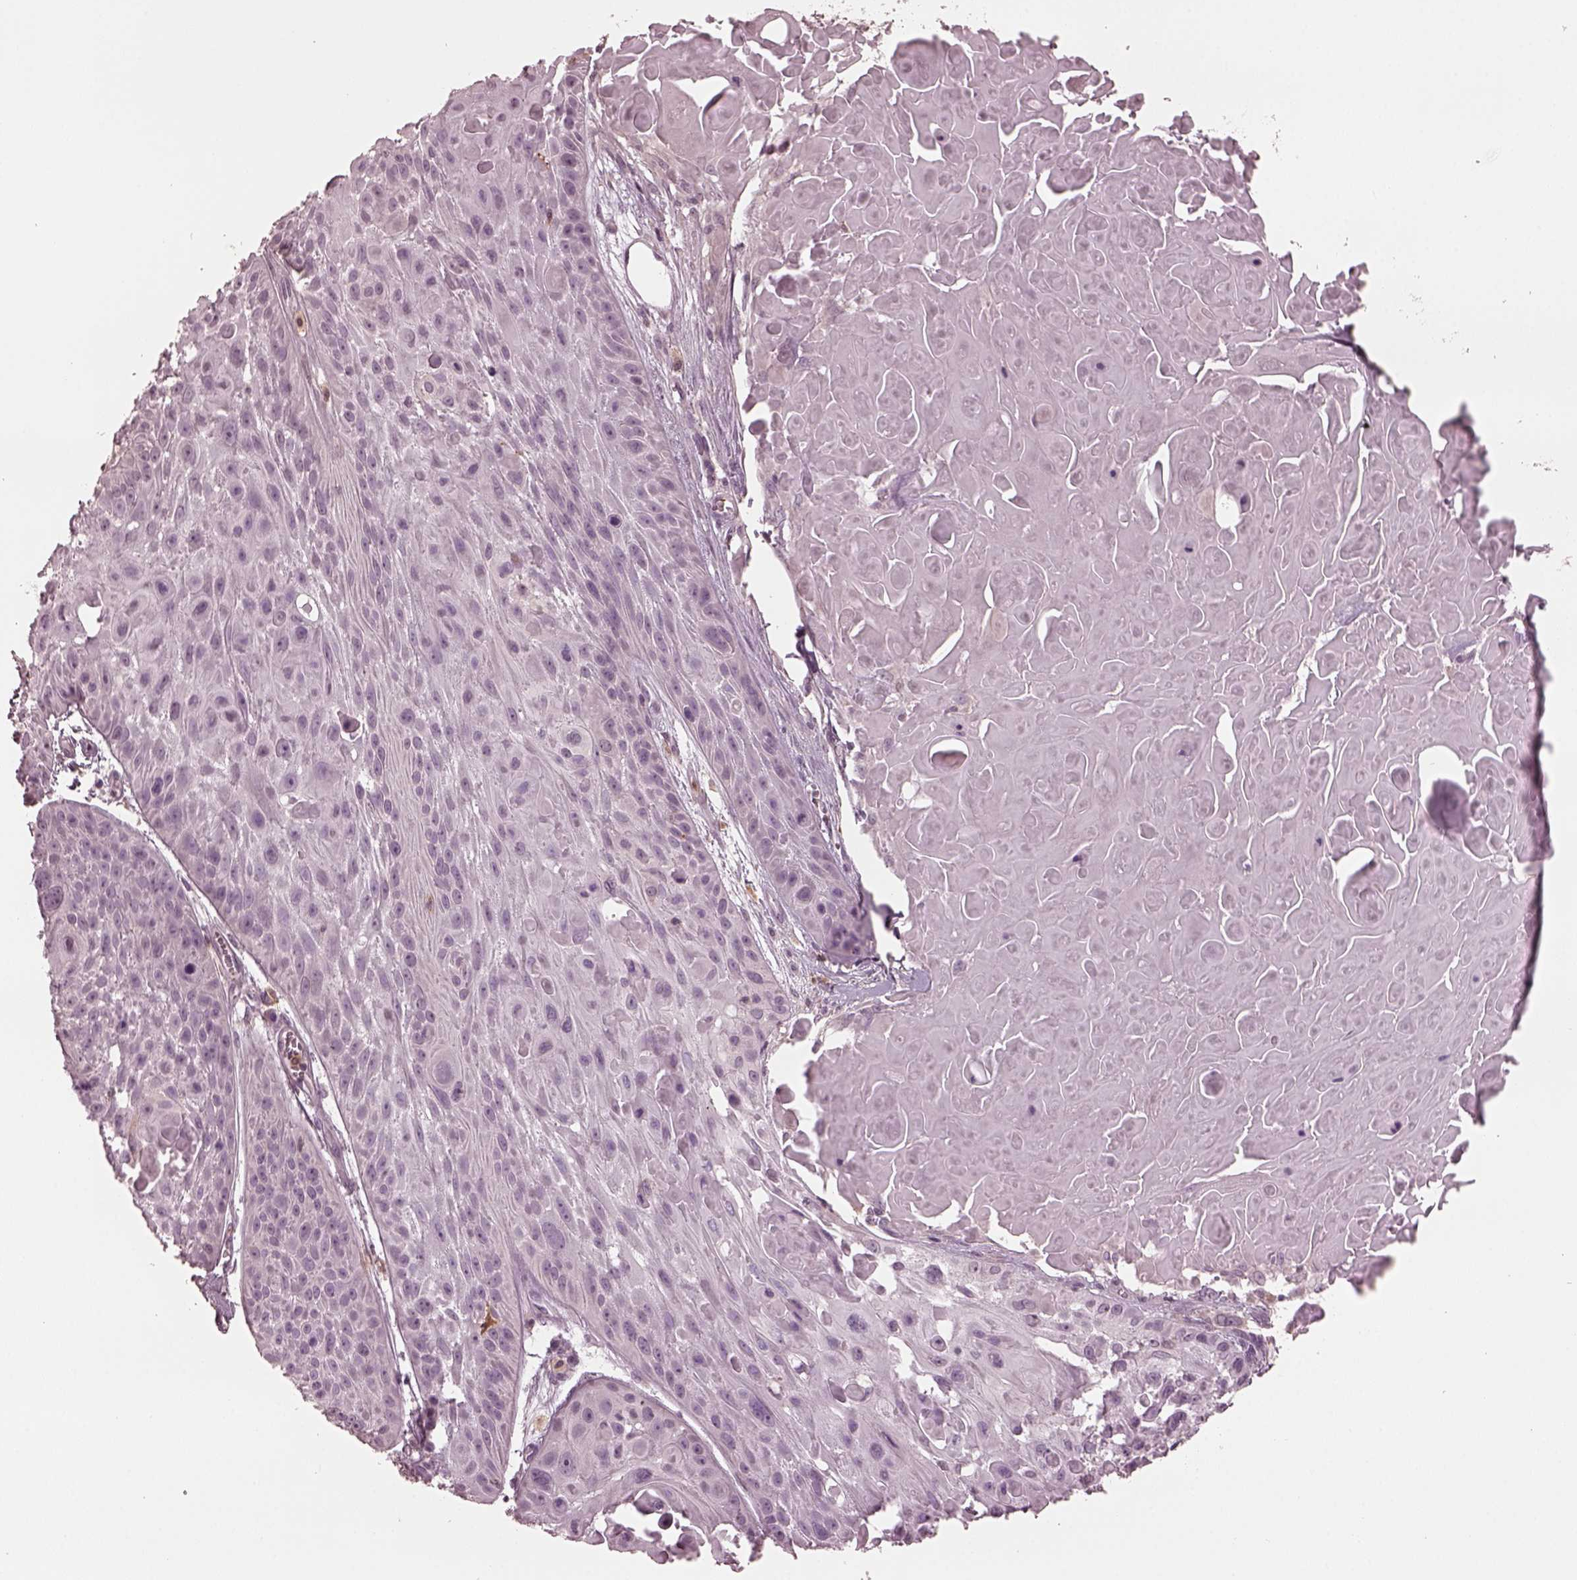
{"staining": {"intensity": "negative", "quantity": "none", "location": "none"}, "tissue": "skin cancer", "cell_type": "Tumor cells", "image_type": "cancer", "snomed": [{"axis": "morphology", "description": "Squamous cell carcinoma, NOS"}, {"axis": "topography", "description": "Skin"}, {"axis": "topography", "description": "Anal"}], "caption": "This is an immunohistochemistry photomicrograph of human skin squamous cell carcinoma. There is no positivity in tumor cells.", "gene": "PSTPIP2", "patient": {"sex": "female", "age": 75}}